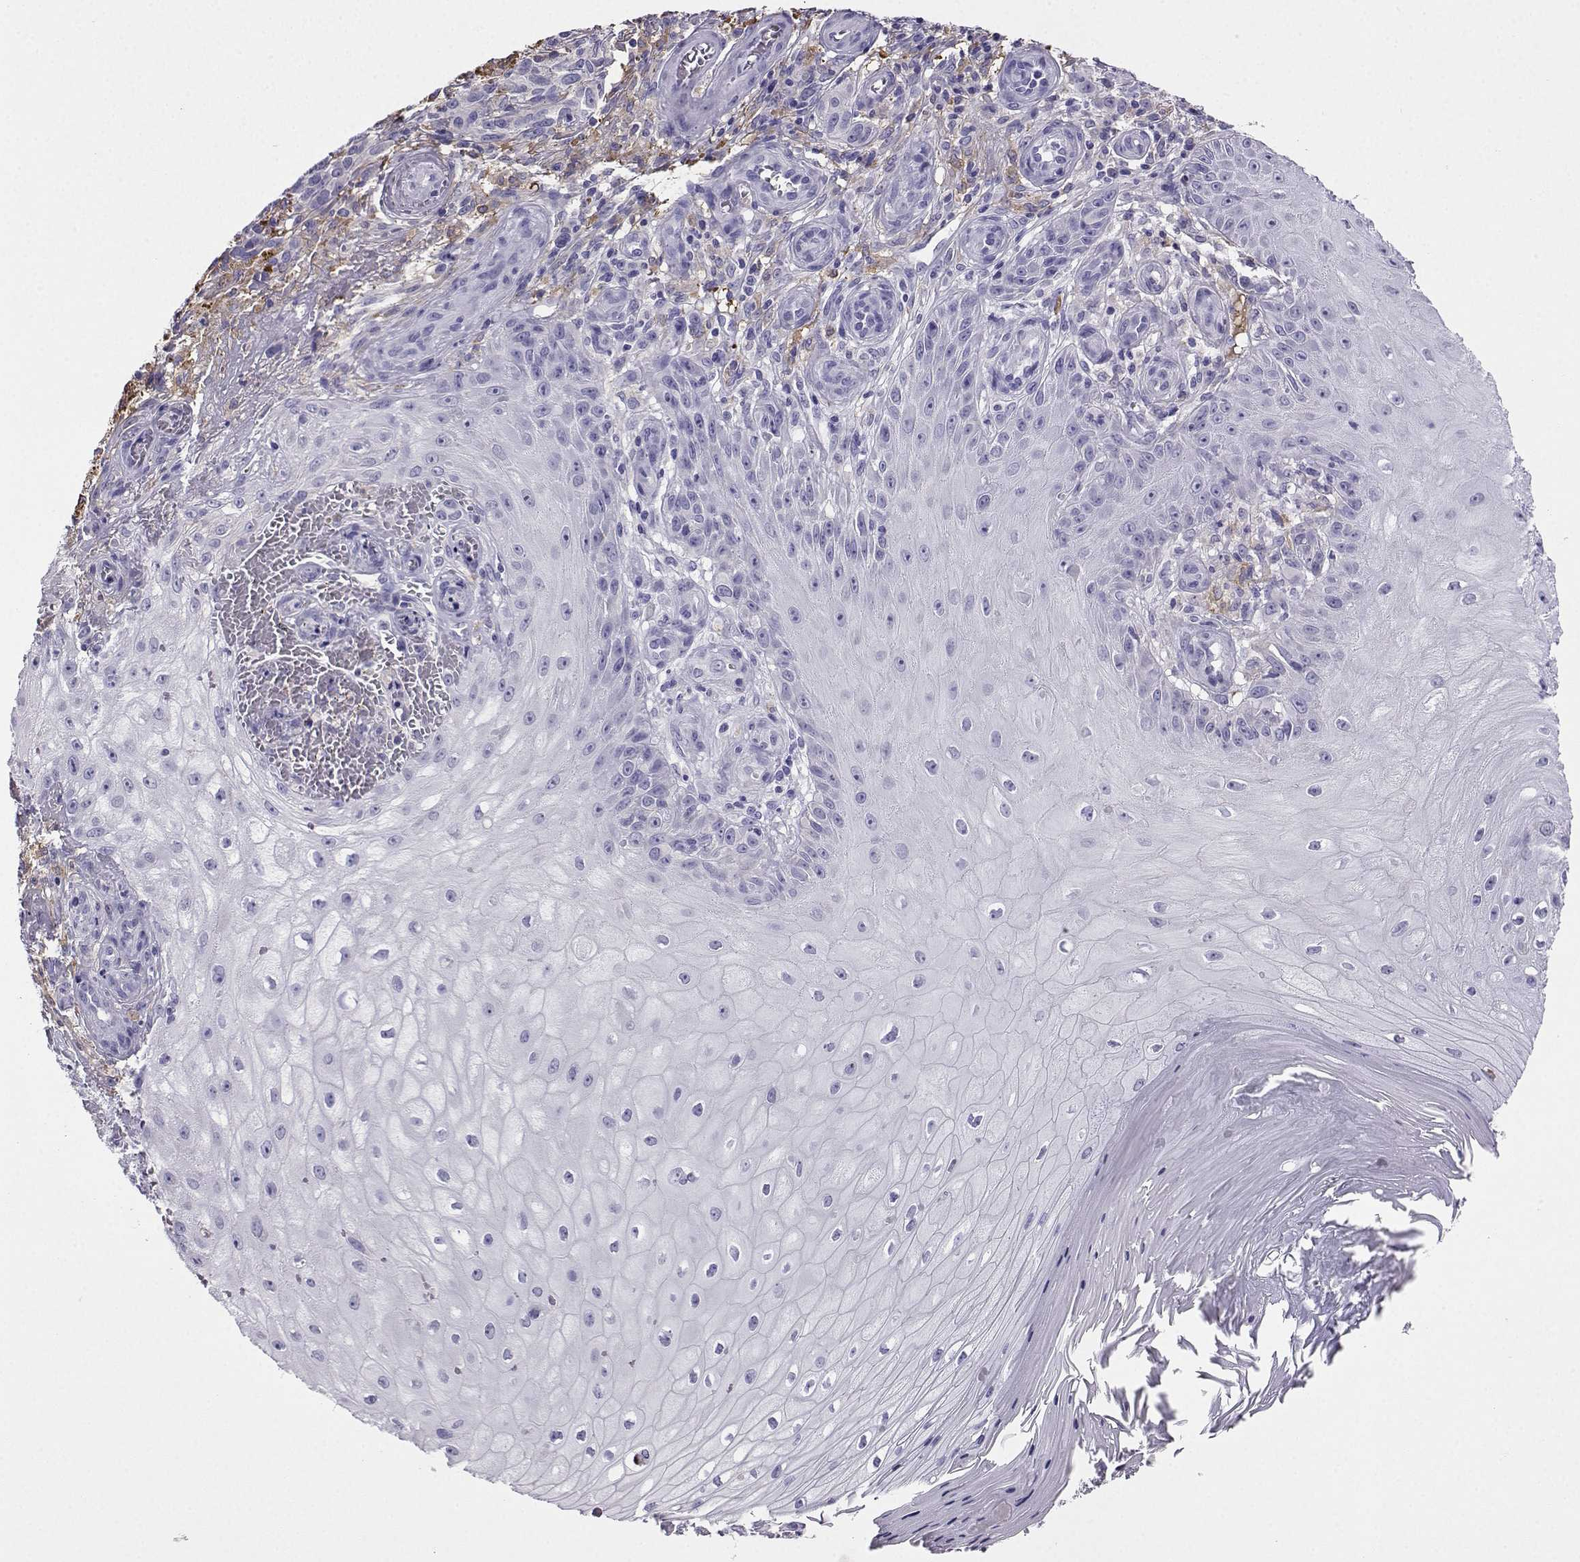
{"staining": {"intensity": "negative", "quantity": "none", "location": "none"}, "tissue": "melanoma", "cell_type": "Tumor cells", "image_type": "cancer", "snomed": [{"axis": "morphology", "description": "Malignant melanoma, NOS"}, {"axis": "topography", "description": "Skin"}], "caption": "Malignant melanoma was stained to show a protein in brown. There is no significant expression in tumor cells.", "gene": "LINGO1", "patient": {"sex": "female", "age": 53}}